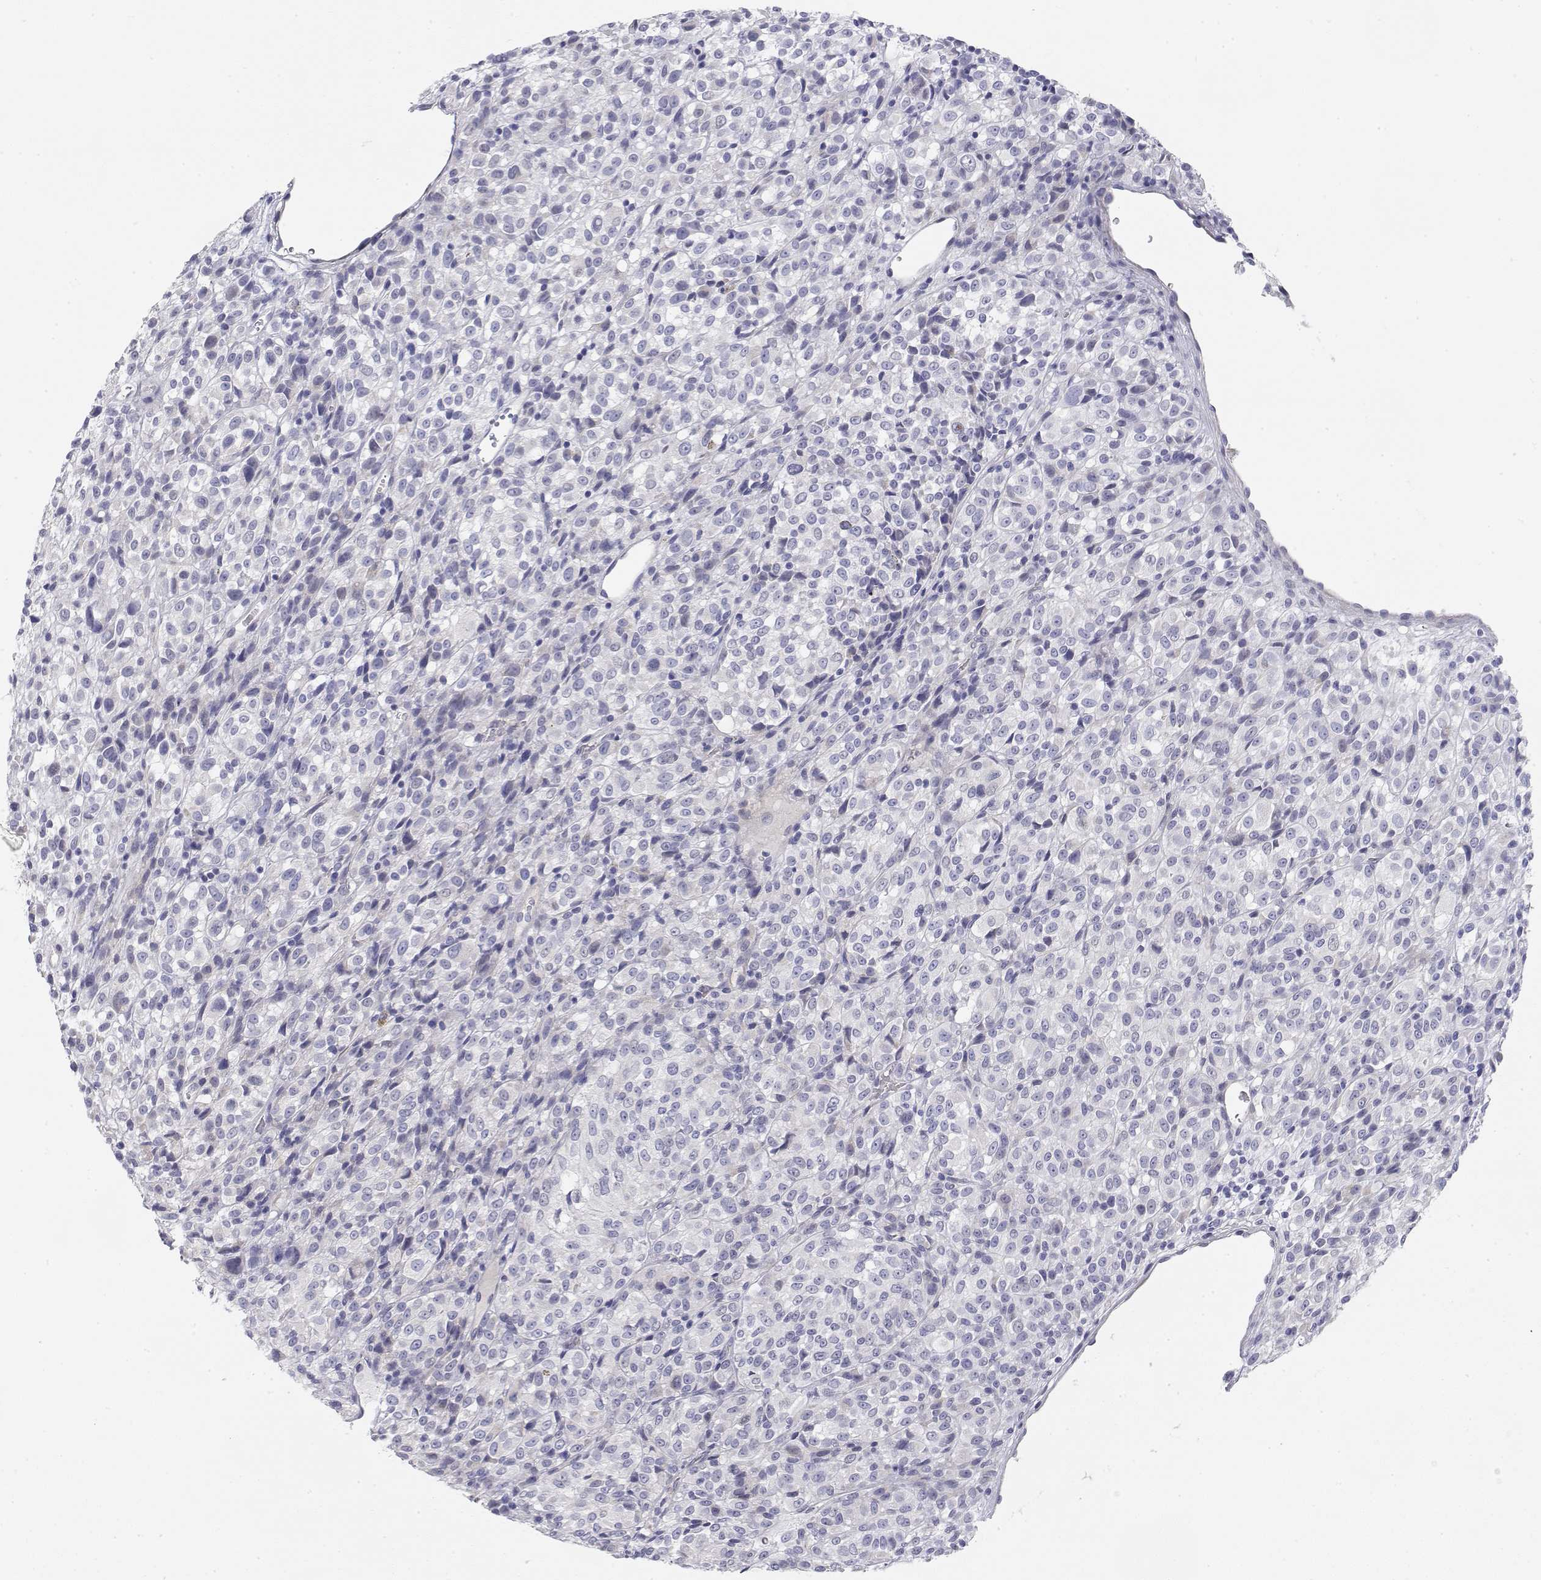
{"staining": {"intensity": "negative", "quantity": "none", "location": "none"}, "tissue": "melanoma", "cell_type": "Tumor cells", "image_type": "cancer", "snomed": [{"axis": "morphology", "description": "Malignant melanoma, Metastatic site"}, {"axis": "topography", "description": "Brain"}], "caption": "IHC histopathology image of human malignant melanoma (metastatic site) stained for a protein (brown), which reveals no staining in tumor cells. (DAB IHC with hematoxylin counter stain).", "gene": "MISP", "patient": {"sex": "female", "age": 56}}